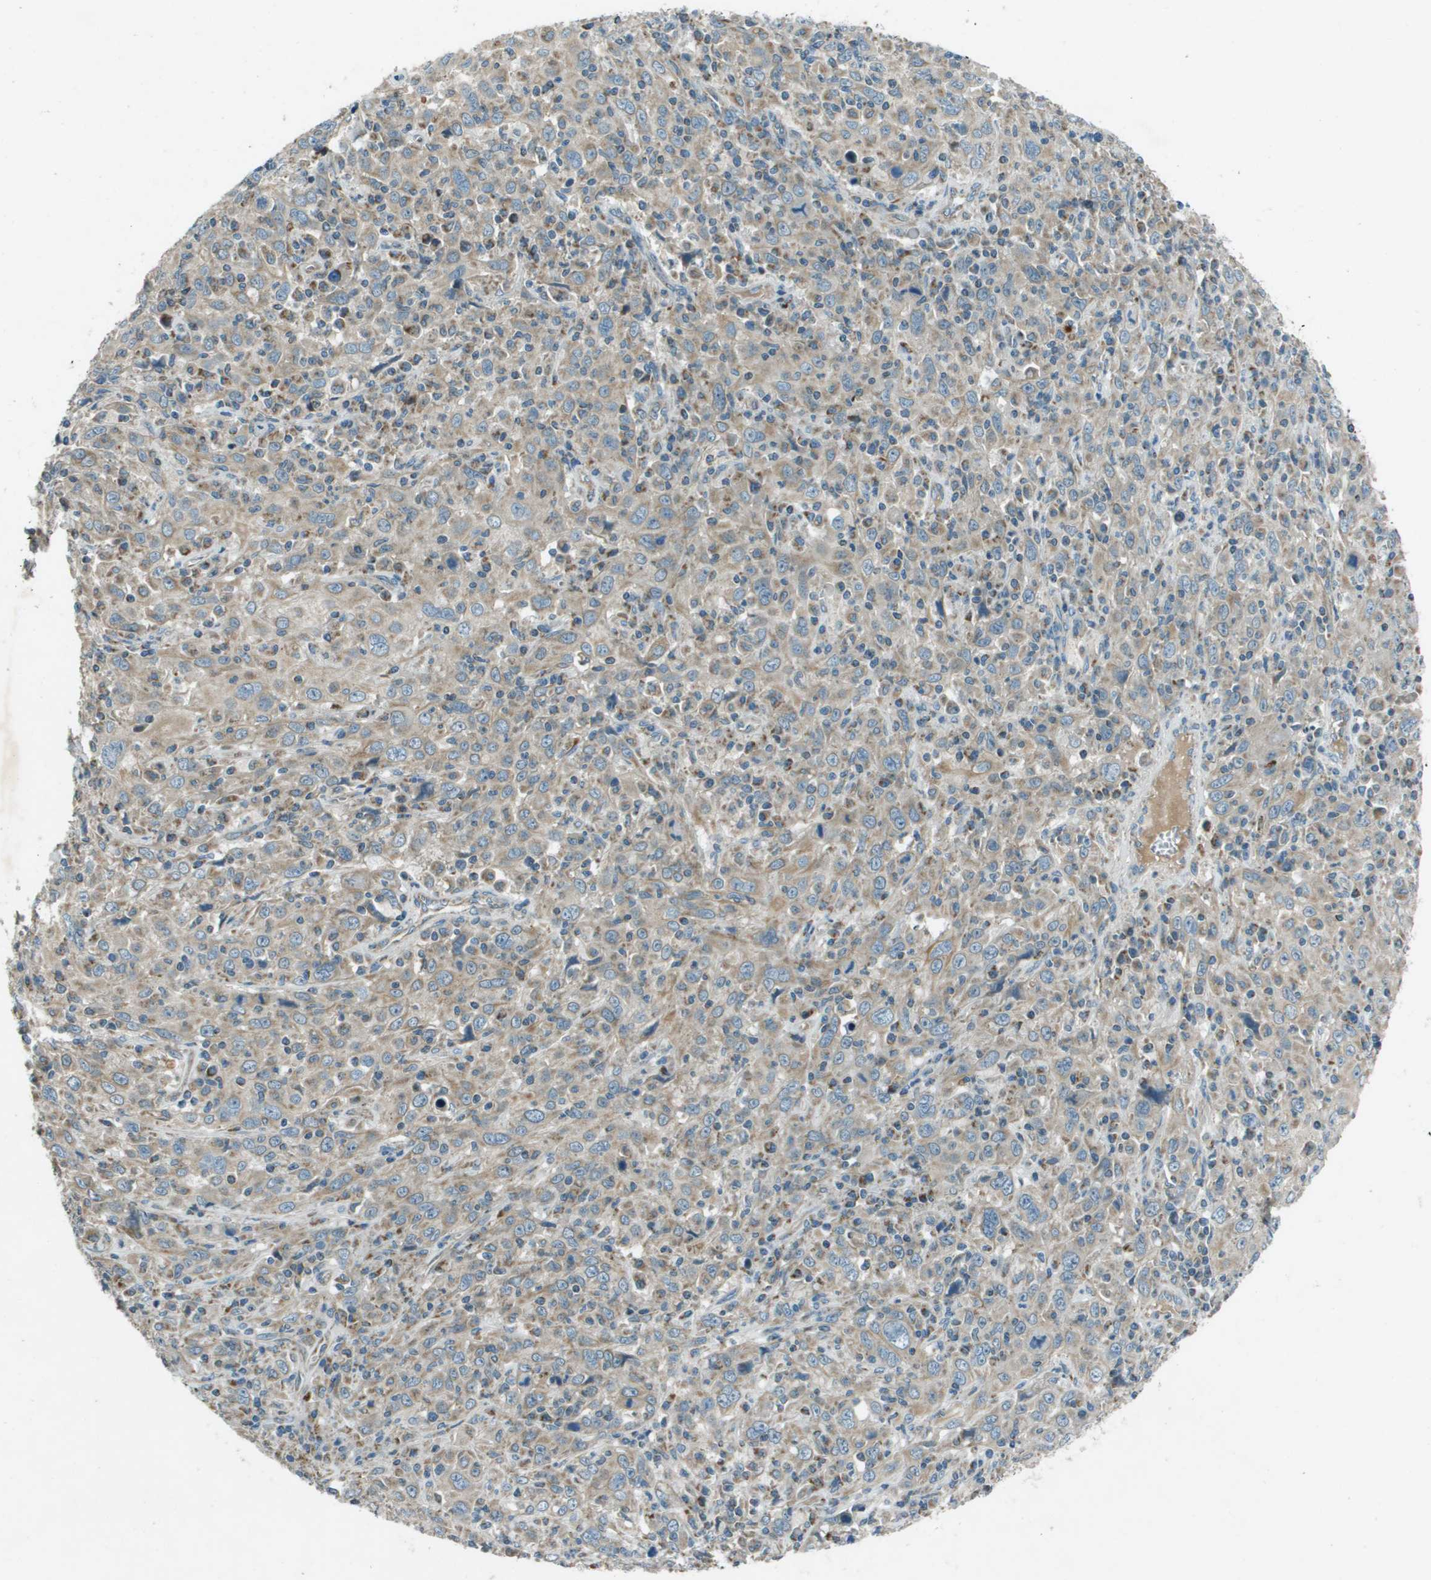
{"staining": {"intensity": "weak", "quantity": ">75%", "location": "cytoplasmic/membranous"}, "tissue": "cervical cancer", "cell_type": "Tumor cells", "image_type": "cancer", "snomed": [{"axis": "morphology", "description": "Squamous cell carcinoma, NOS"}, {"axis": "topography", "description": "Cervix"}], "caption": "Immunohistochemical staining of cervical squamous cell carcinoma shows low levels of weak cytoplasmic/membranous staining in approximately >75% of tumor cells.", "gene": "MIGA1", "patient": {"sex": "female", "age": 46}}